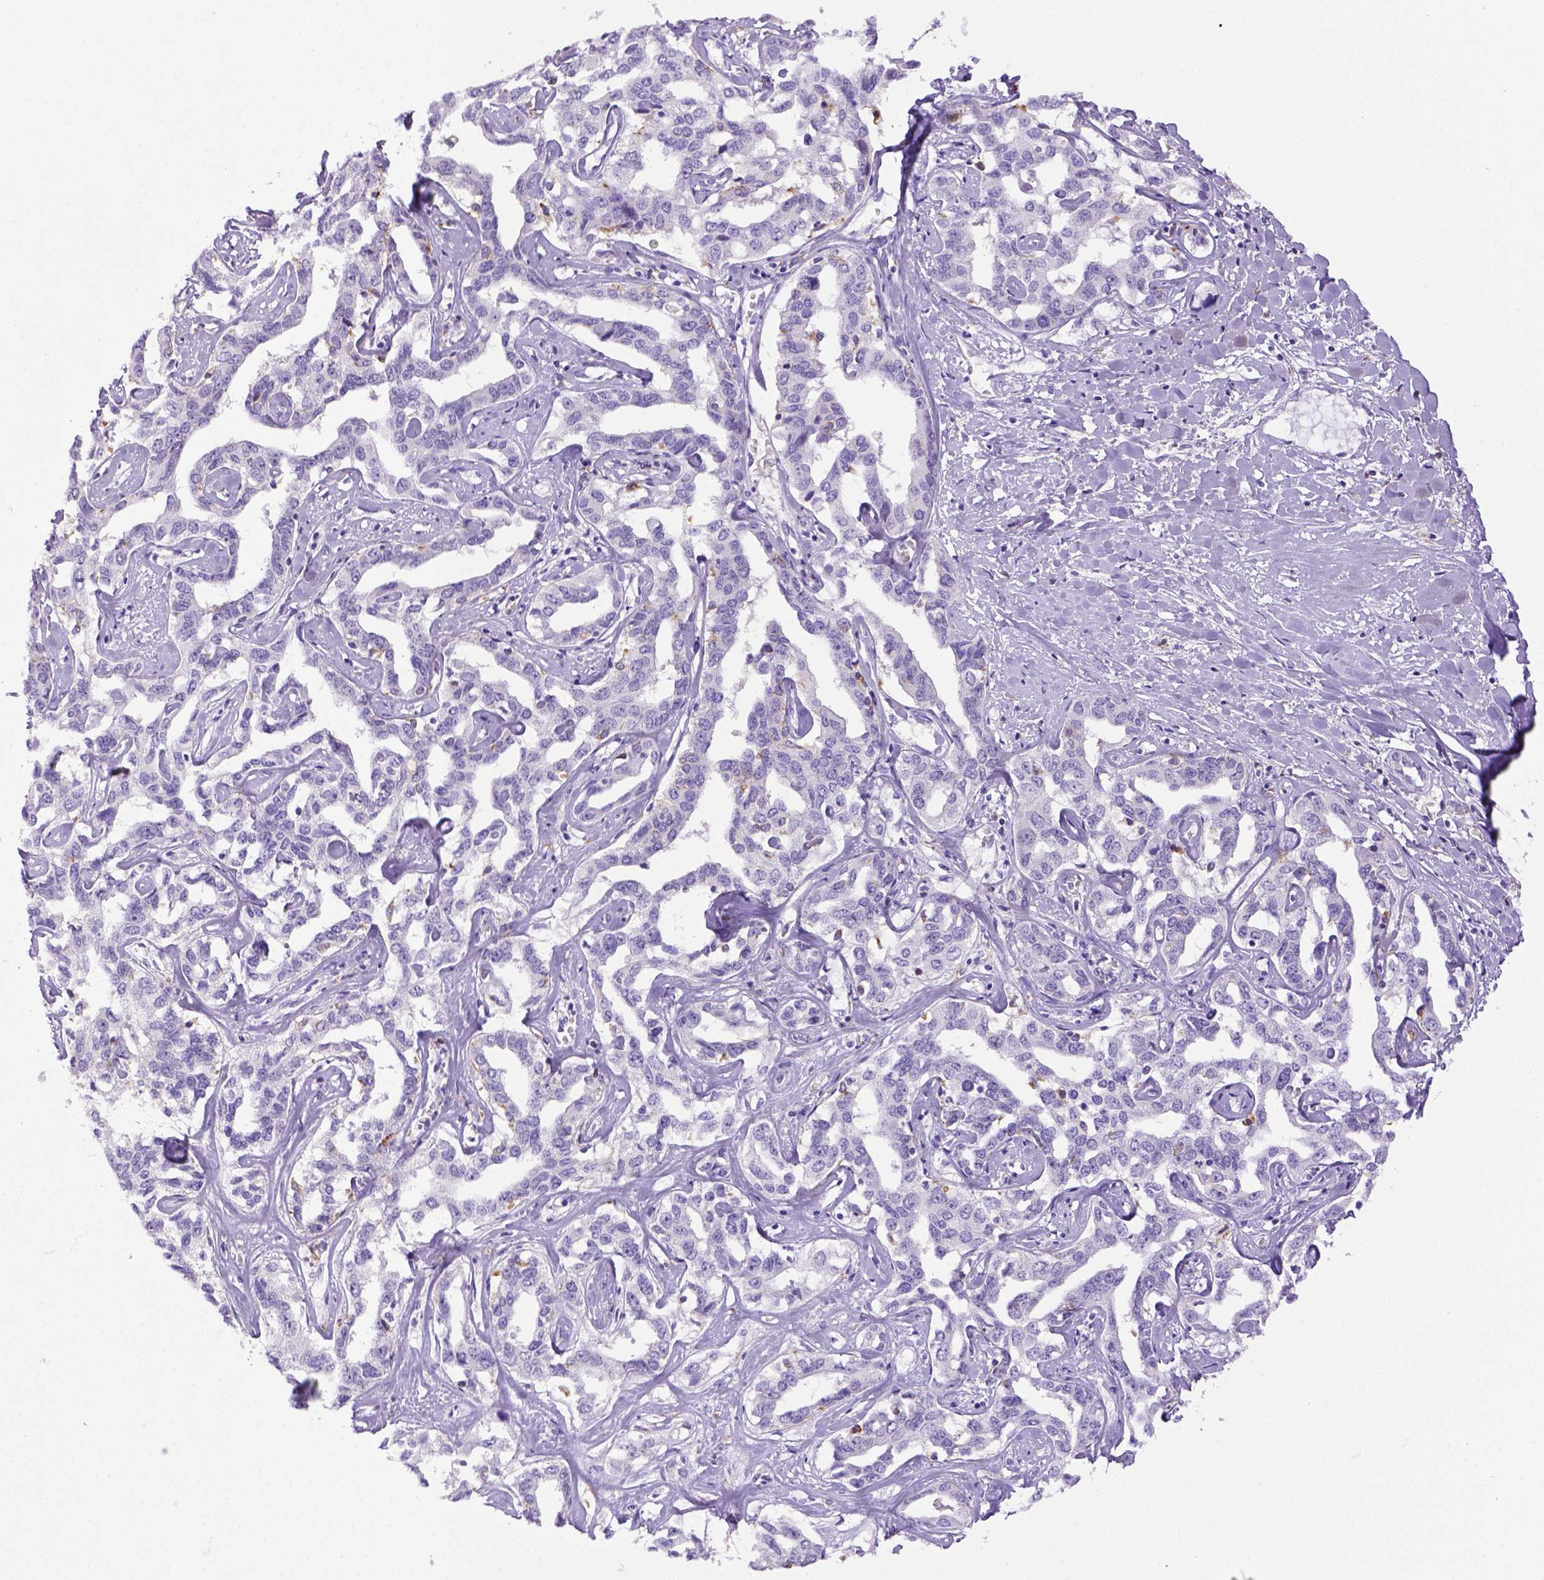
{"staining": {"intensity": "negative", "quantity": "none", "location": "none"}, "tissue": "liver cancer", "cell_type": "Tumor cells", "image_type": "cancer", "snomed": [{"axis": "morphology", "description": "Cholangiocarcinoma"}, {"axis": "topography", "description": "Liver"}], "caption": "Tumor cells are negative for brown protein staining in liver cancer.", "gene": "CD68", "patient": {"sex": "male", "age": 59}}